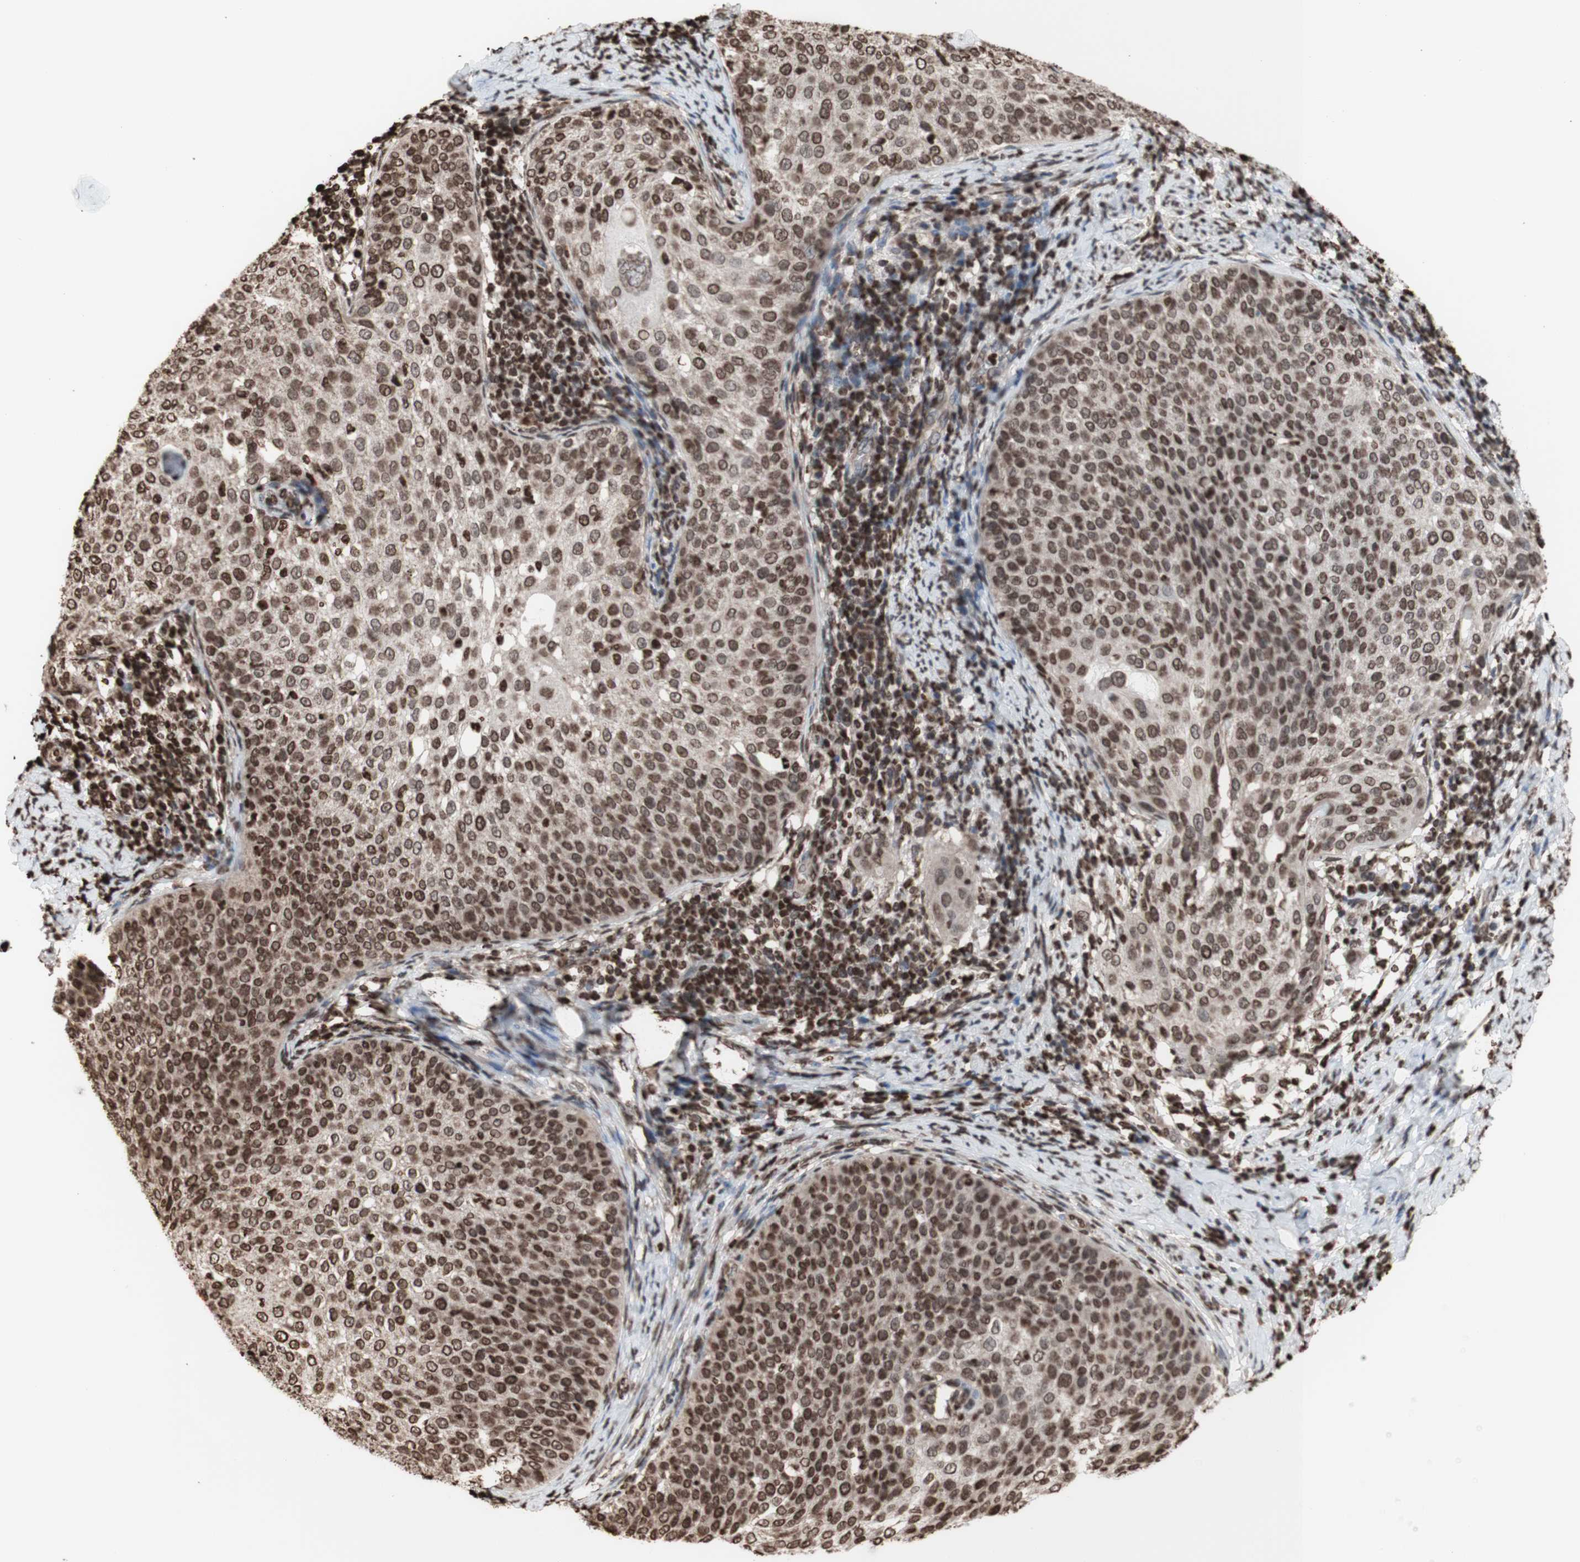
{"staining": {"intensity": "moderate", "quantity": ">75%", "location": "cytoplasmic/membranous,nuclear"}, "tissue": "cervical cancer", "cell_type": "Tumor cells", "image_type": "cancer", "snomed": [{"axis": "morphology", "description": "Squamous cell carcinoma, NOS"}, {"axis": "topography", "description": "Cervix"}], "caption": "Immunohistochemistry (IHC) photomicrograph of neoplastic tissue: human cervical cancer (squamous cell carcinoma) stained using IHC demonstrates medium levels of moderate protein expression localized specifically in the cytoplasmic/membranous and nuclear of tumor cells, appearing as a cytoplasmic/membranous and nuclear brown color.", "gene": "SNAI2", "patient": {"sex": "female", "age": 51}}